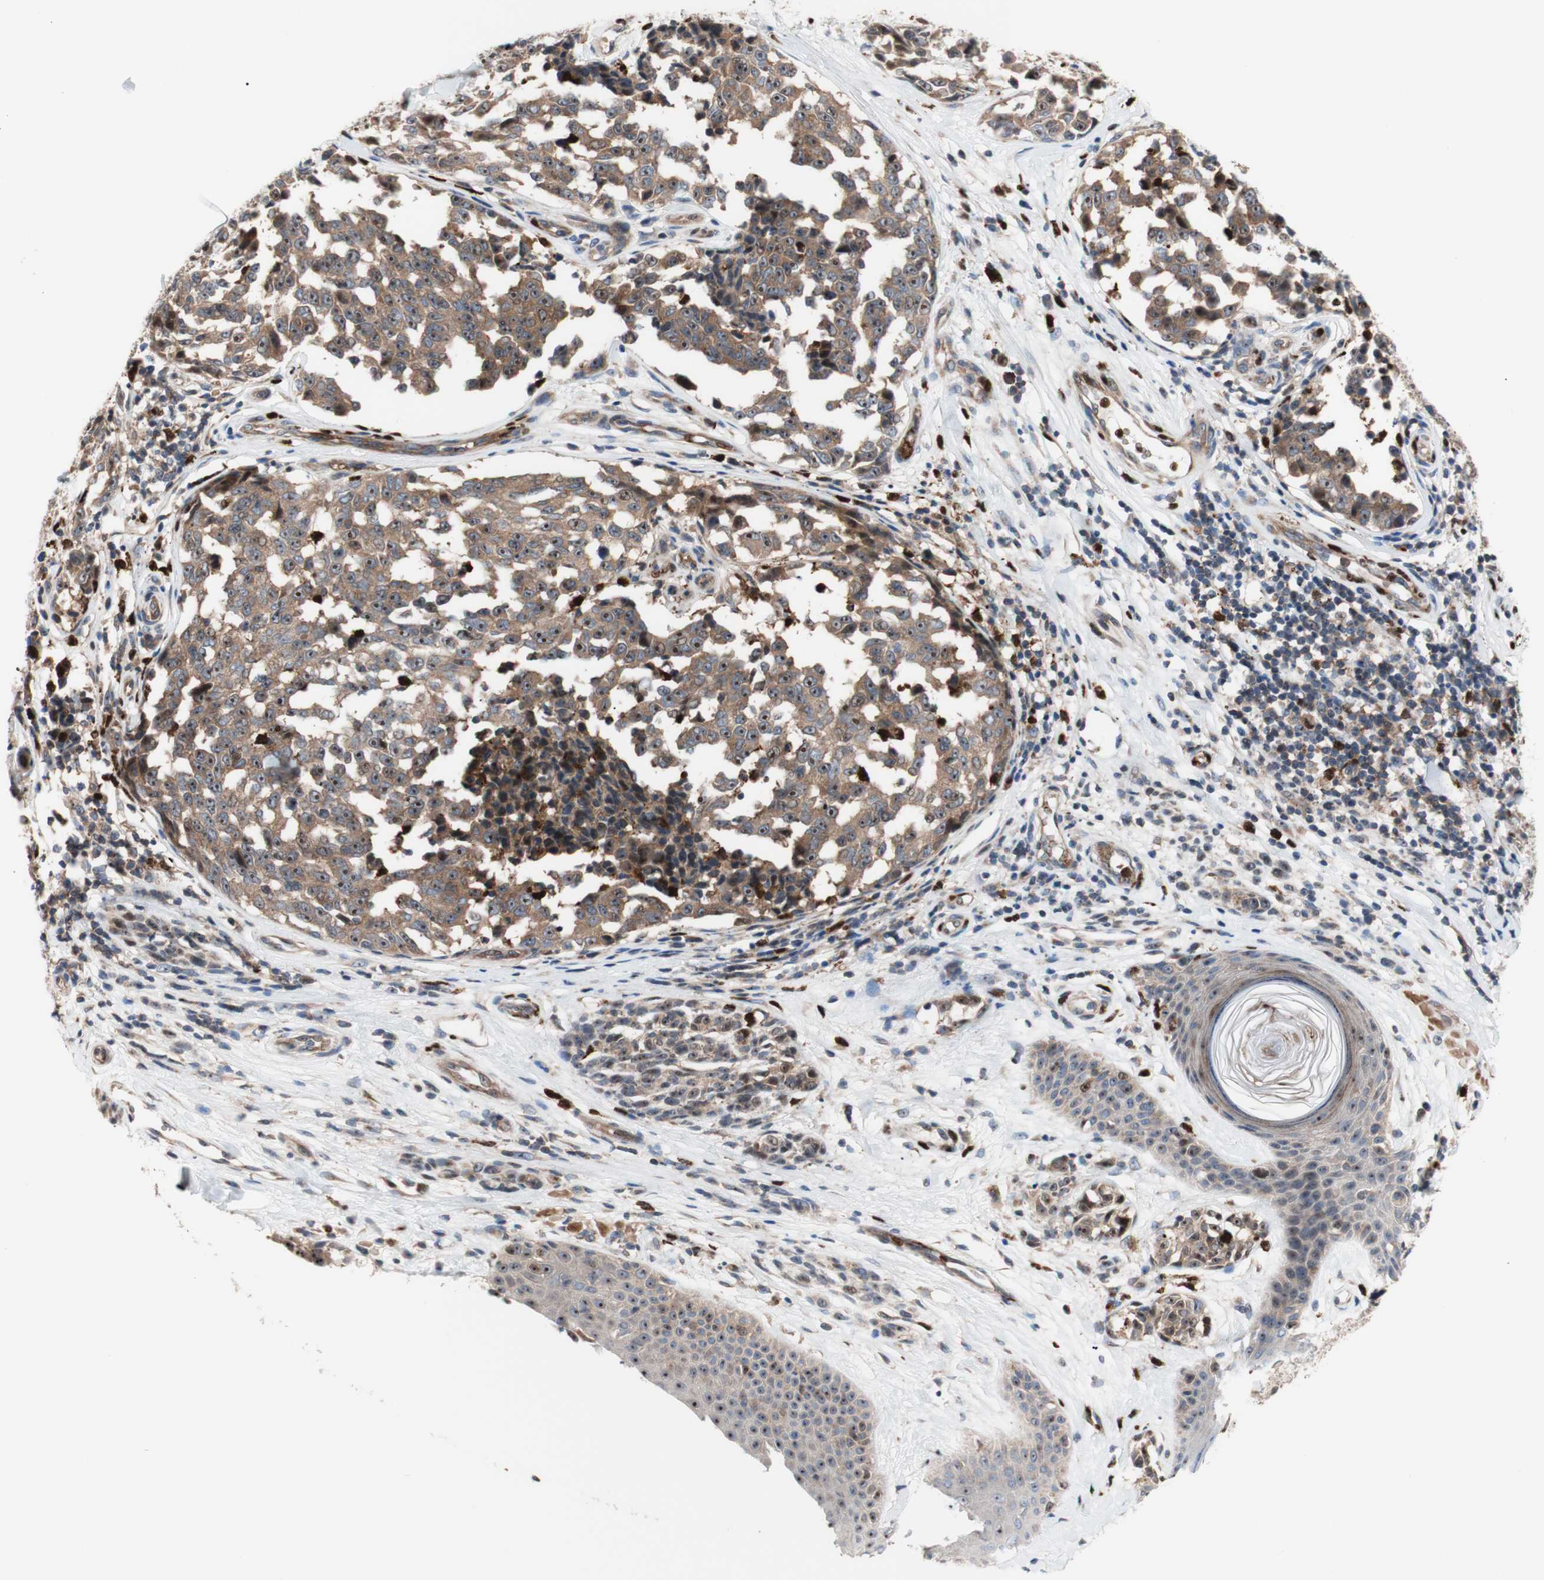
{"staining": {"intensity": "strong", "quantity": ">75%", "location": "cytoplasmic/membranous,nuclear"}, "tissue": "melanoma", "cell_type": "Tumor cells", "image_type": "cancer", "snomed": [{"axis": "morphology", "description": "Malignant melanoma, NOS"}, {"axis": "topography", "description": "Skin"}], "caption": "The micrograph displays staining of malignant melanoma, revealing strong cytoplasmic/membranous and nuclear protein expression (brown color) within tumor cells. Nuclei are stained in blue.", "gene": "USP9X", "patient": {"sex": "female", "age": 64}}